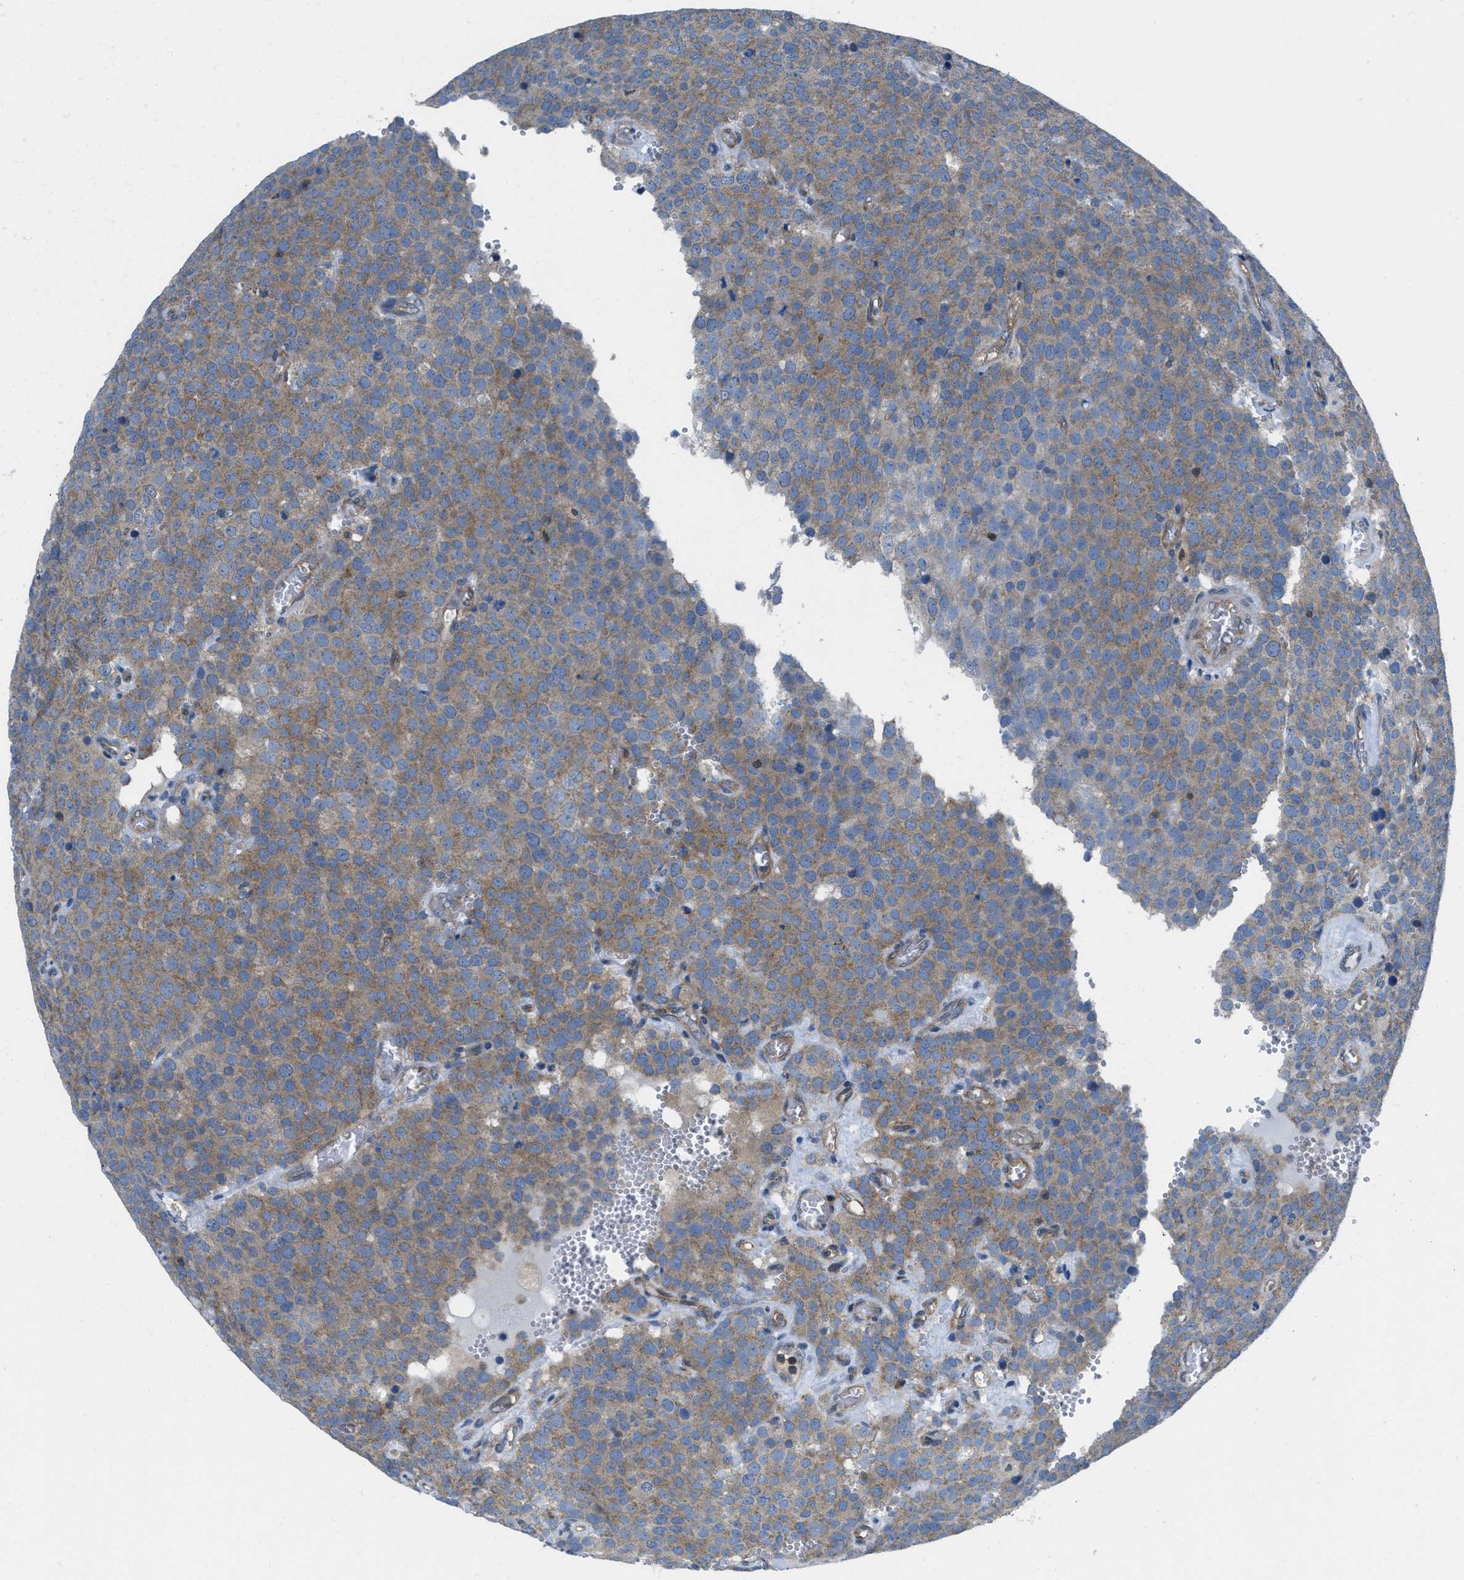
{"staining": {"intensity": "moderate", "quantity": ">75%", "location": "cytoplasmic/membranous"}, "tissue": "testis cancer", "cell_type": "Tumor cells", "image_type": "cancer", "snomed": [{"axis": "morphology", "description": "Normal tissue, NOS"}, {"axis": "morphology", "description": "Seminoma, NOS"}, {"axis": "topography", "description": "Testis"}], "caption": "A brown stain shows moderate cytoplasmic/membranous staining of a protein in testis cancer (seminoma) tumor cells.", "gene": "PIP5K1C", "patient": {"sex": "male", "age": 71}}